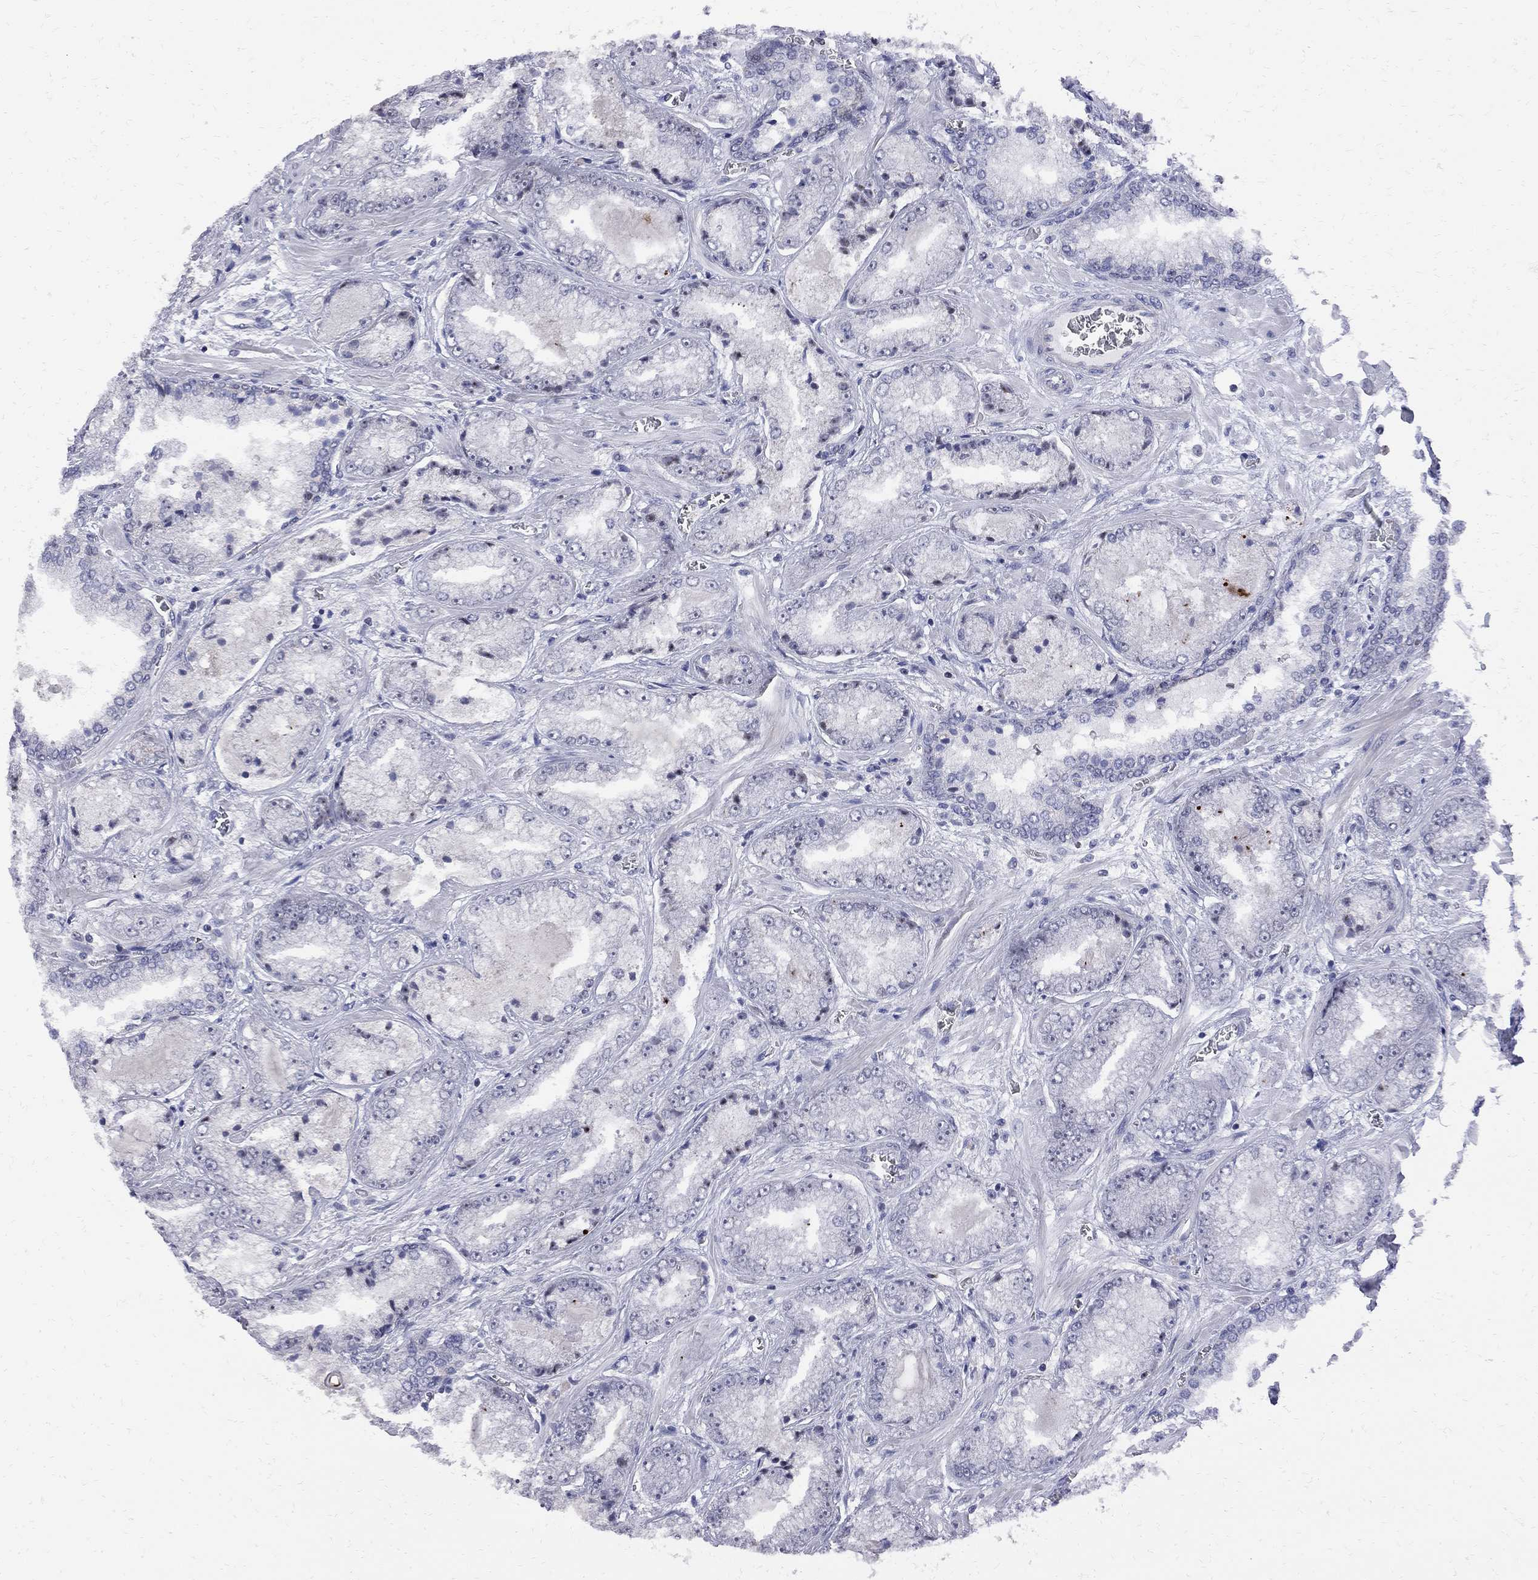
{"staining": {"intensity": "negative", "quantity": "none", "location": "none"}, "tissue": "prostate cancer", "cell_type": "Tumor cells", "image_type": "cancer", "snomed": [{"axis": "morphology", "description": "Adenocarcinoma, Low grade"}, {"axis": "topography", "description": "Prostate"}], "caption": "Tumor cells show no significant protein positivity in low-grade adenocarcinoma (prostate). The staining was performed using DAB (3,3'-diaminobenzidine) to visualize the protein expression in brown, while the nuclei were stained in blue with hematoxylin (Magnification: 20x).", "gene": "DHX33", "patient": {"sex": "male", "age": 57}}